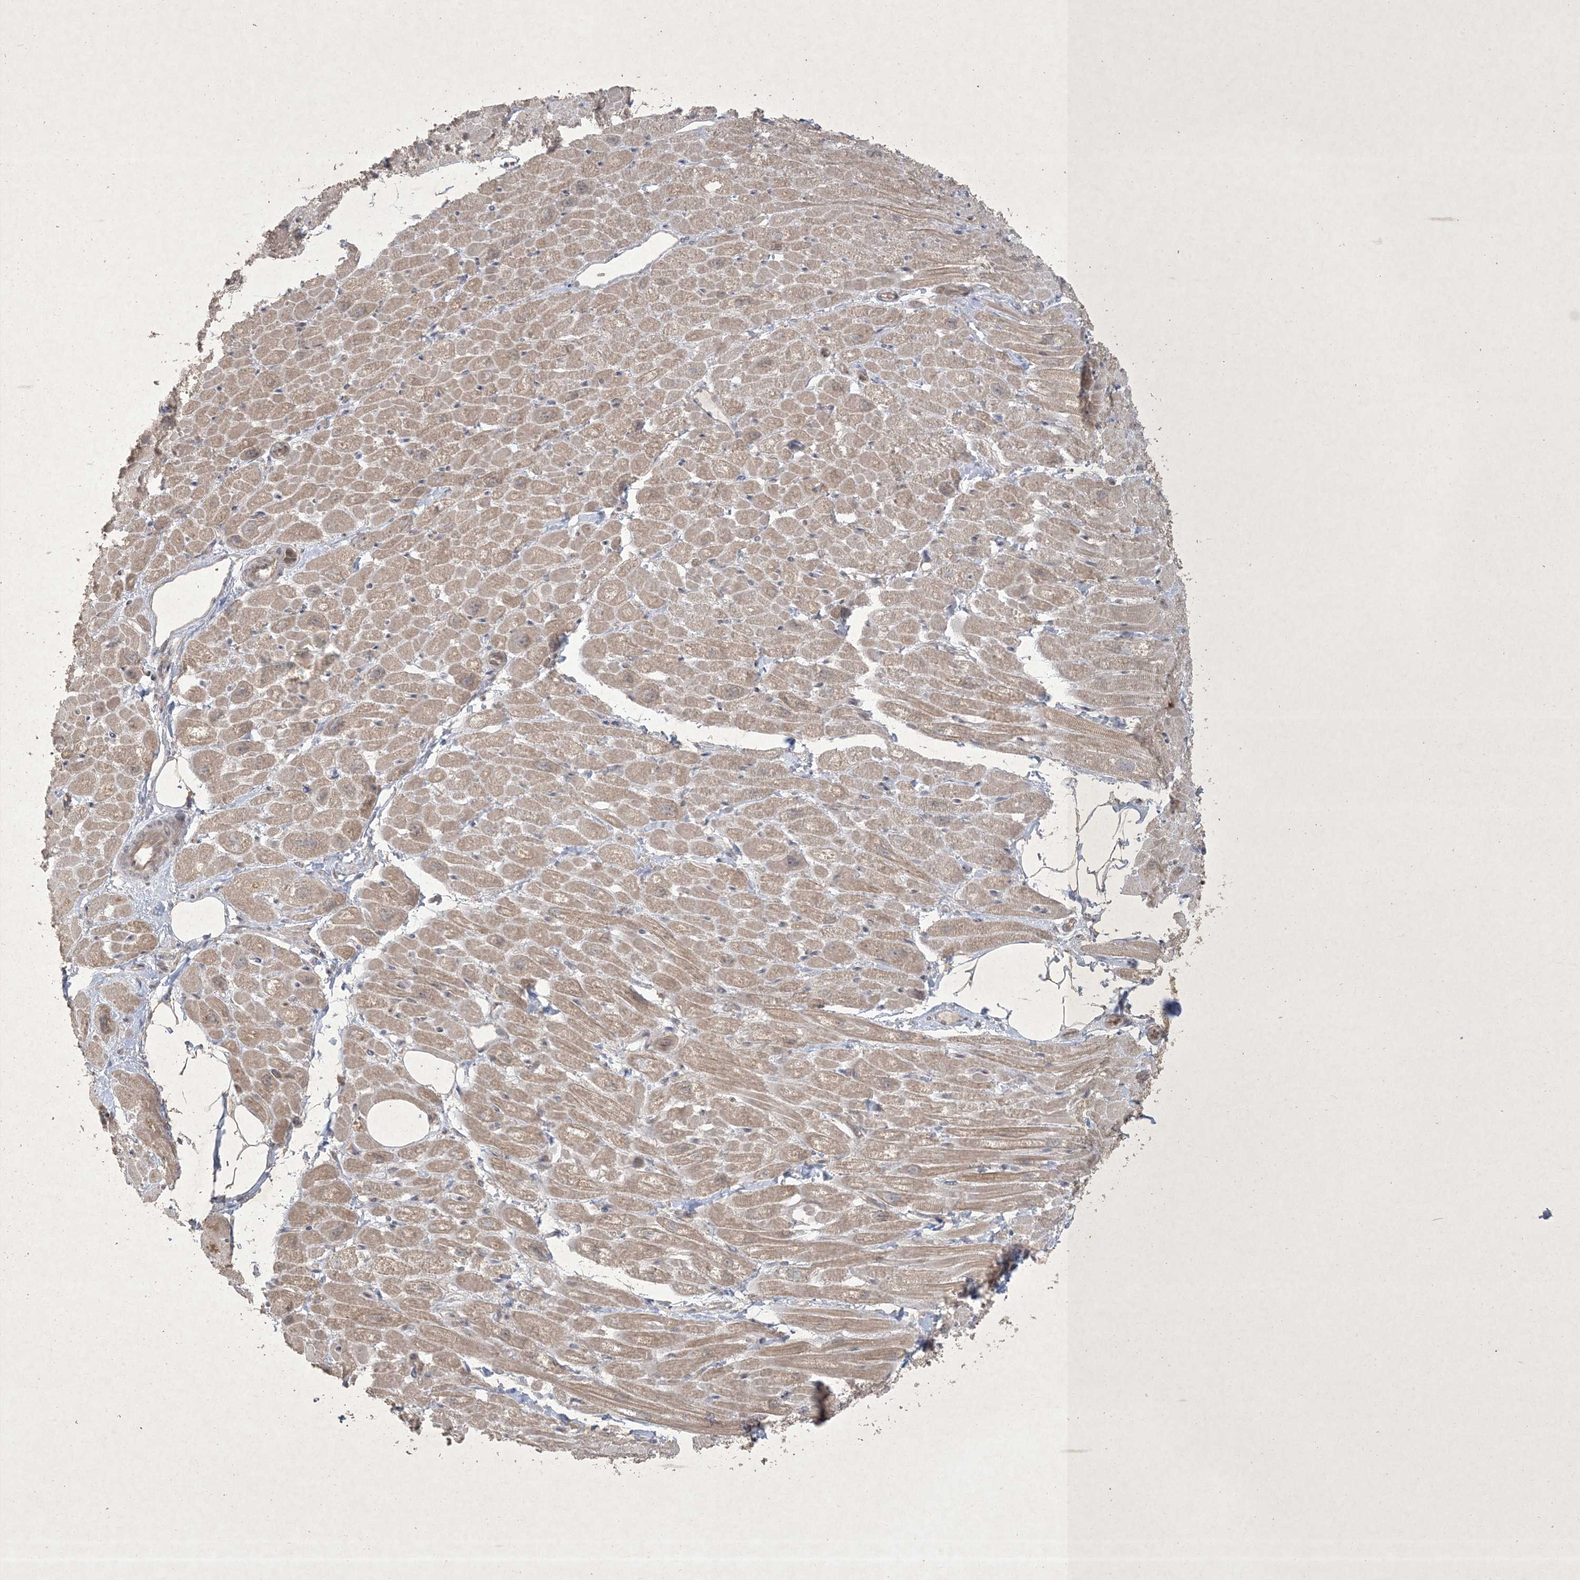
{"staining": {"intensity": "weak", "quantity": ">75%", "location": "cytoplasmic/membranous"}, "tissue": "heart muscle", "cell_type": "Cardiomyocytes", "image_type": "normal", "snomed": [{"axis": "morphology", "description": "Normal tissue, NOS"}, {"axis": "topography", "description": "Heart"}], "caption": "This histopathology image shows IHC staining of unremarkable heart muscle, with low weak cytoplasmic/membranous staining in about >75% of cardiomyocytes.", "gene": "NRBP2", "patient": {"sex": "male", "age": 50}}